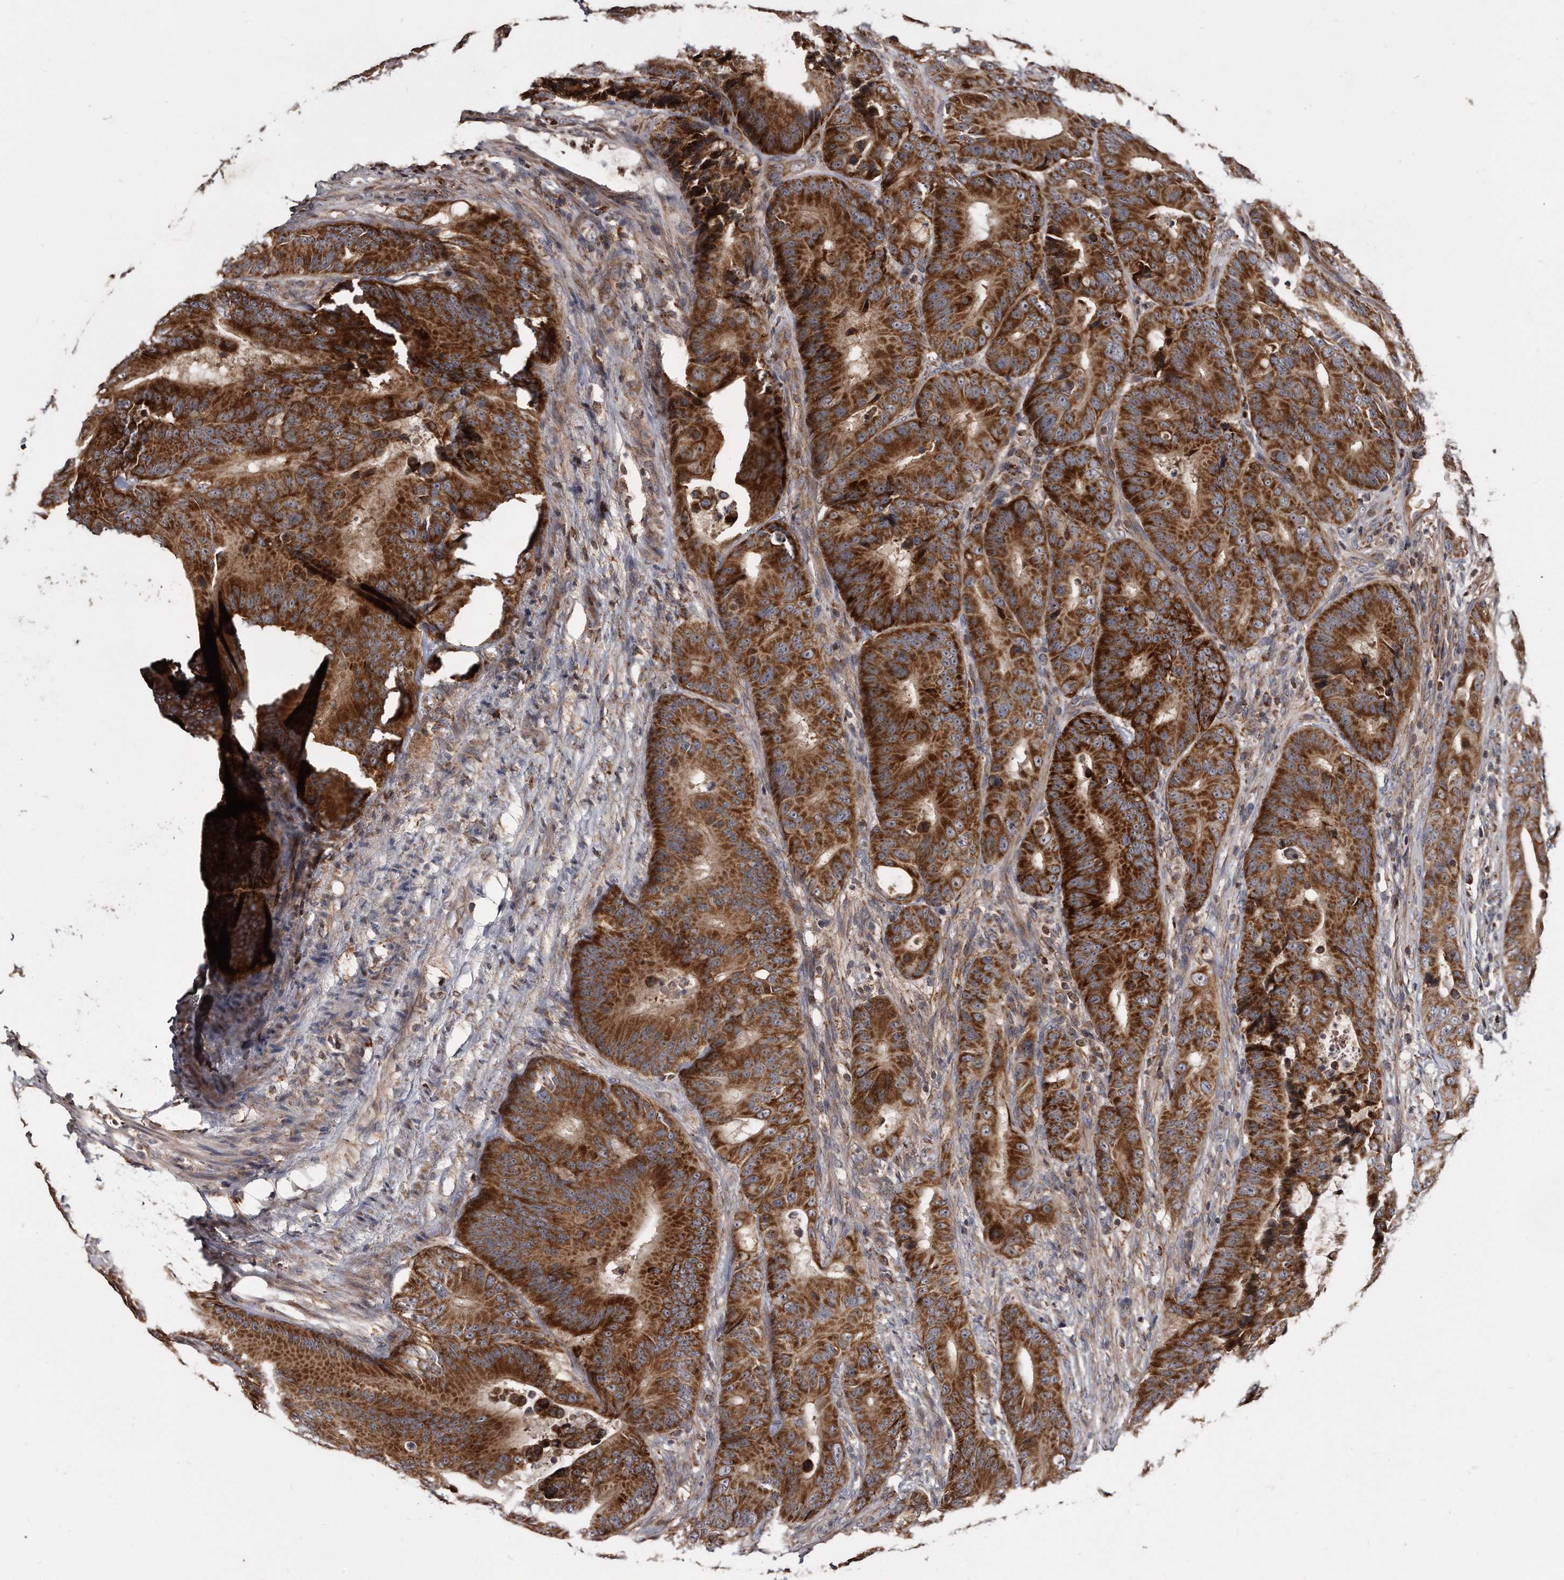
{"staining": {"intensity": "strong", "quantity": ">75%", "location": "cytoplasmic/membranous"}, "tissue": "colorectal cancer", "cell_type": "Tumor cells", "image_type": "cancer", "snomed": [{"axis": "morphology", "description": "Adenocarcinoma, NOS"}, {"axis": "topography", "description": "Colon"}], "caption": "This photomicrograph reveals immunohistochemistry (IHC) staining of human colorectal cancer (adenocarcinoma), with high strong cytoplasmic/membranous expression in about >75% of tumor cells.", "gene": "FAM136A", "patient": {"sex": "male", "age": 83}}